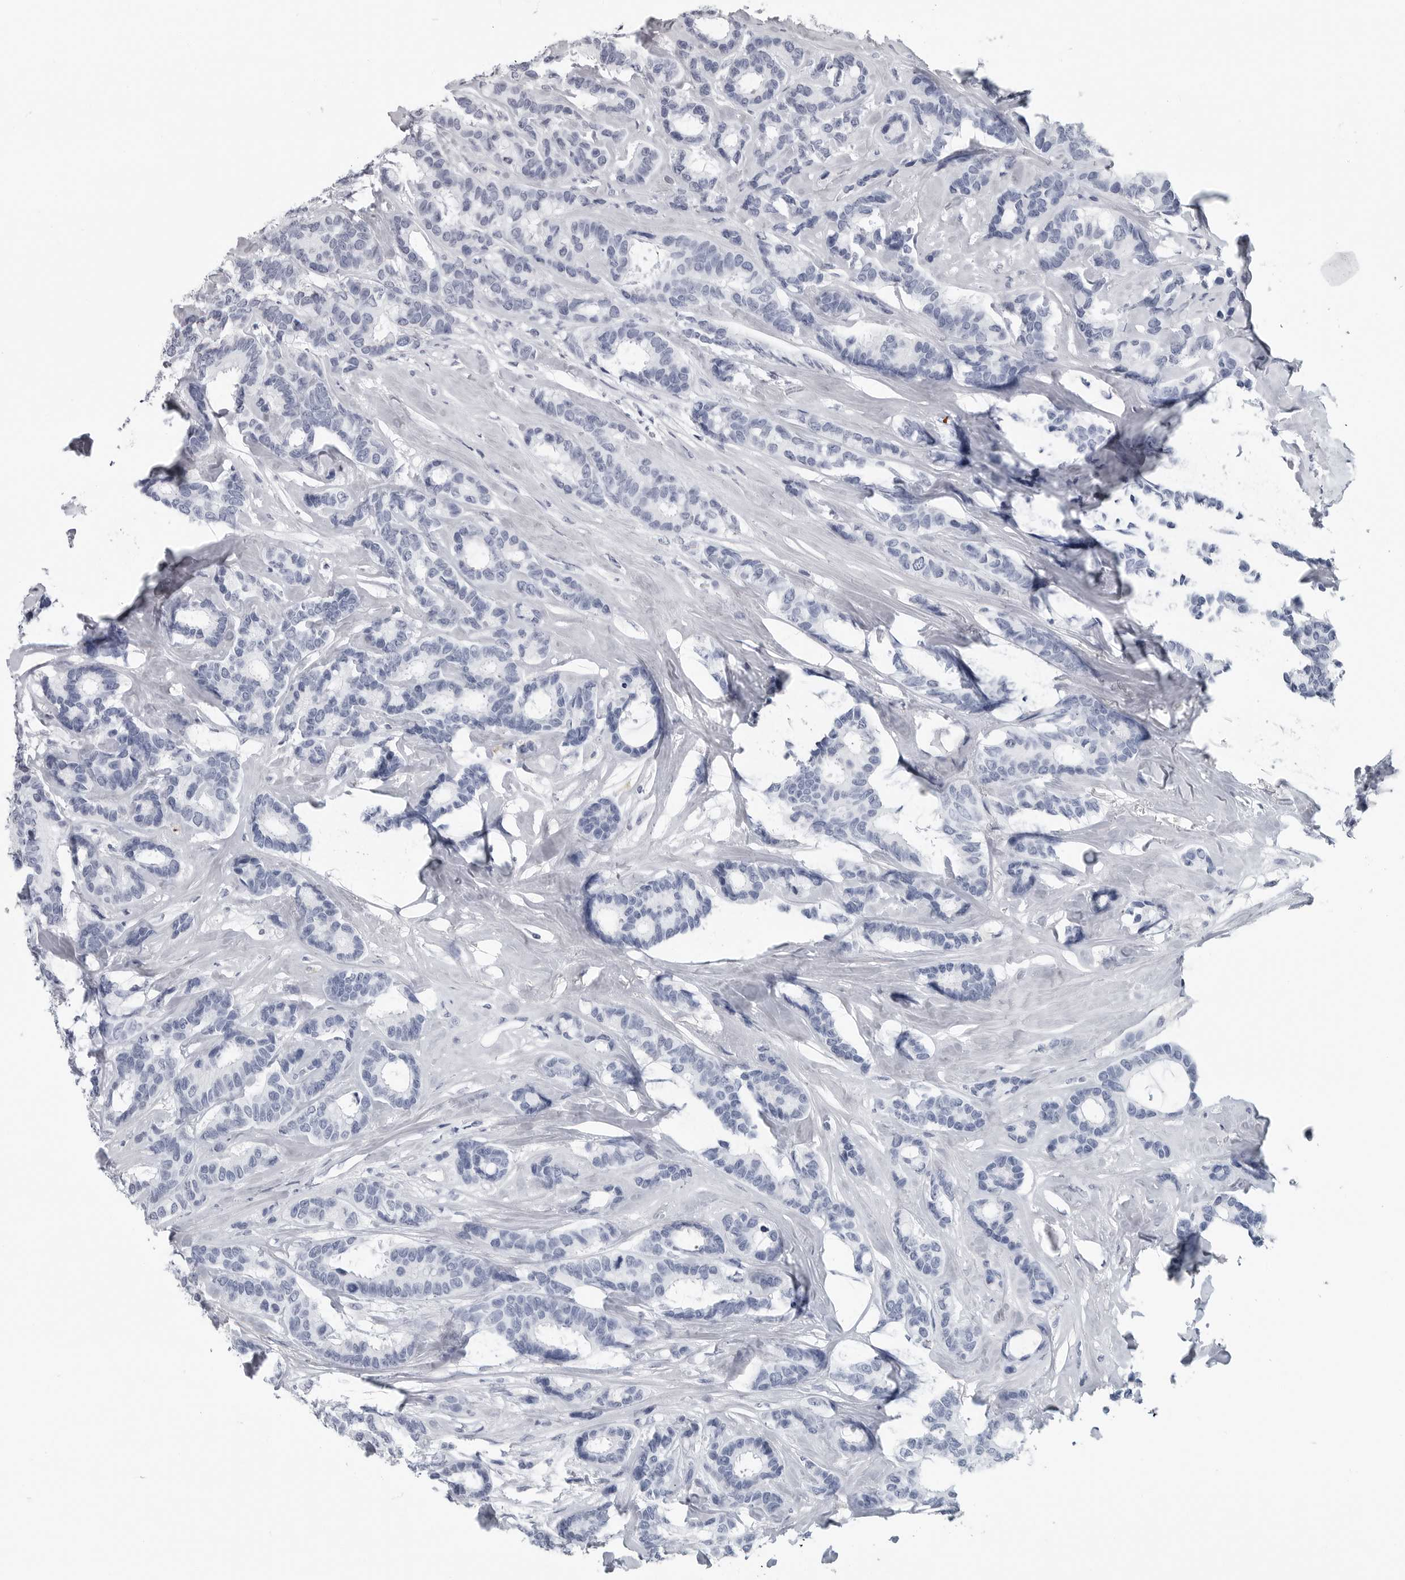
{"staining": {"intensity": "negative", "quantity": "none", "location": "none"}, "tissue": "breast cancer", "cell_type": "Tumor cells", "image_type": "cancer", "snomed": [{"axis": "morphology", "description": "Duct carcinoma"}, {"axis": "topography", "description": "Breast"}], "caption": "Immunohistochemical staining of human breast infiltrating ductal carcinoma reveals no significant staining in tumor cells.", "gene": "AMPD1", "patient": {"sex": "female", "age": 87}}